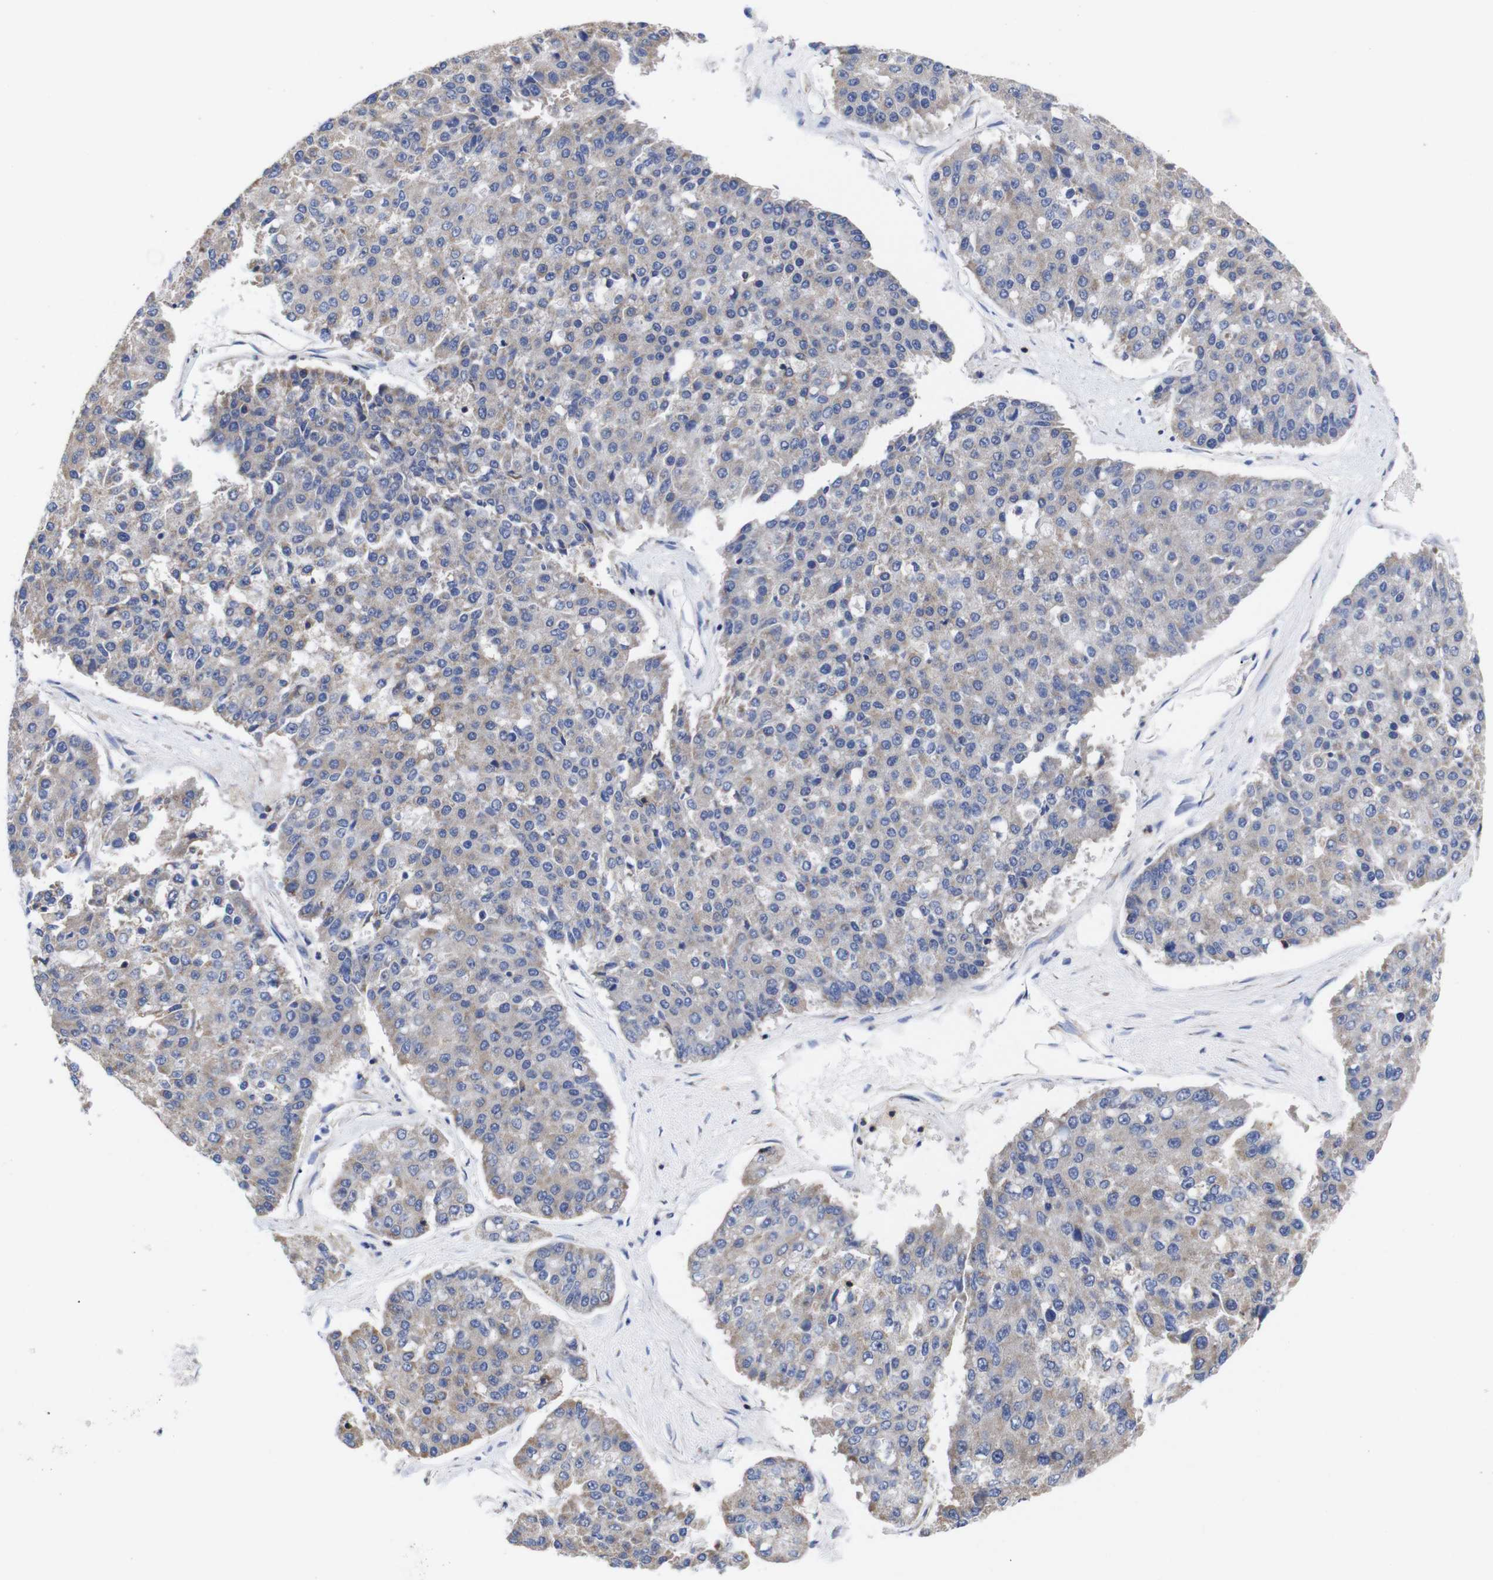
{"staining": {"intensity": "weak", "quantity": "<25%", "location": "cytoplasmic/membranous"}, "tissue": "pancreatic cancer", "cell_type": "Tumor cells", "image_type": "cancer", "snomed": [{"axis": "morphology", "description": "Adenocarcinoma, NOS"}, {"axis": "topography", "description": "Pancreas"}], "caption": "IHC photomicrograph of neoplastic tissue: pancreatic cancer stained with DAB (3,3'-diaminobenzidine) displays no significant protein staining in tumor cells.", "gene": "OPN3", "patient": {"sex": "male", "age": 50}}